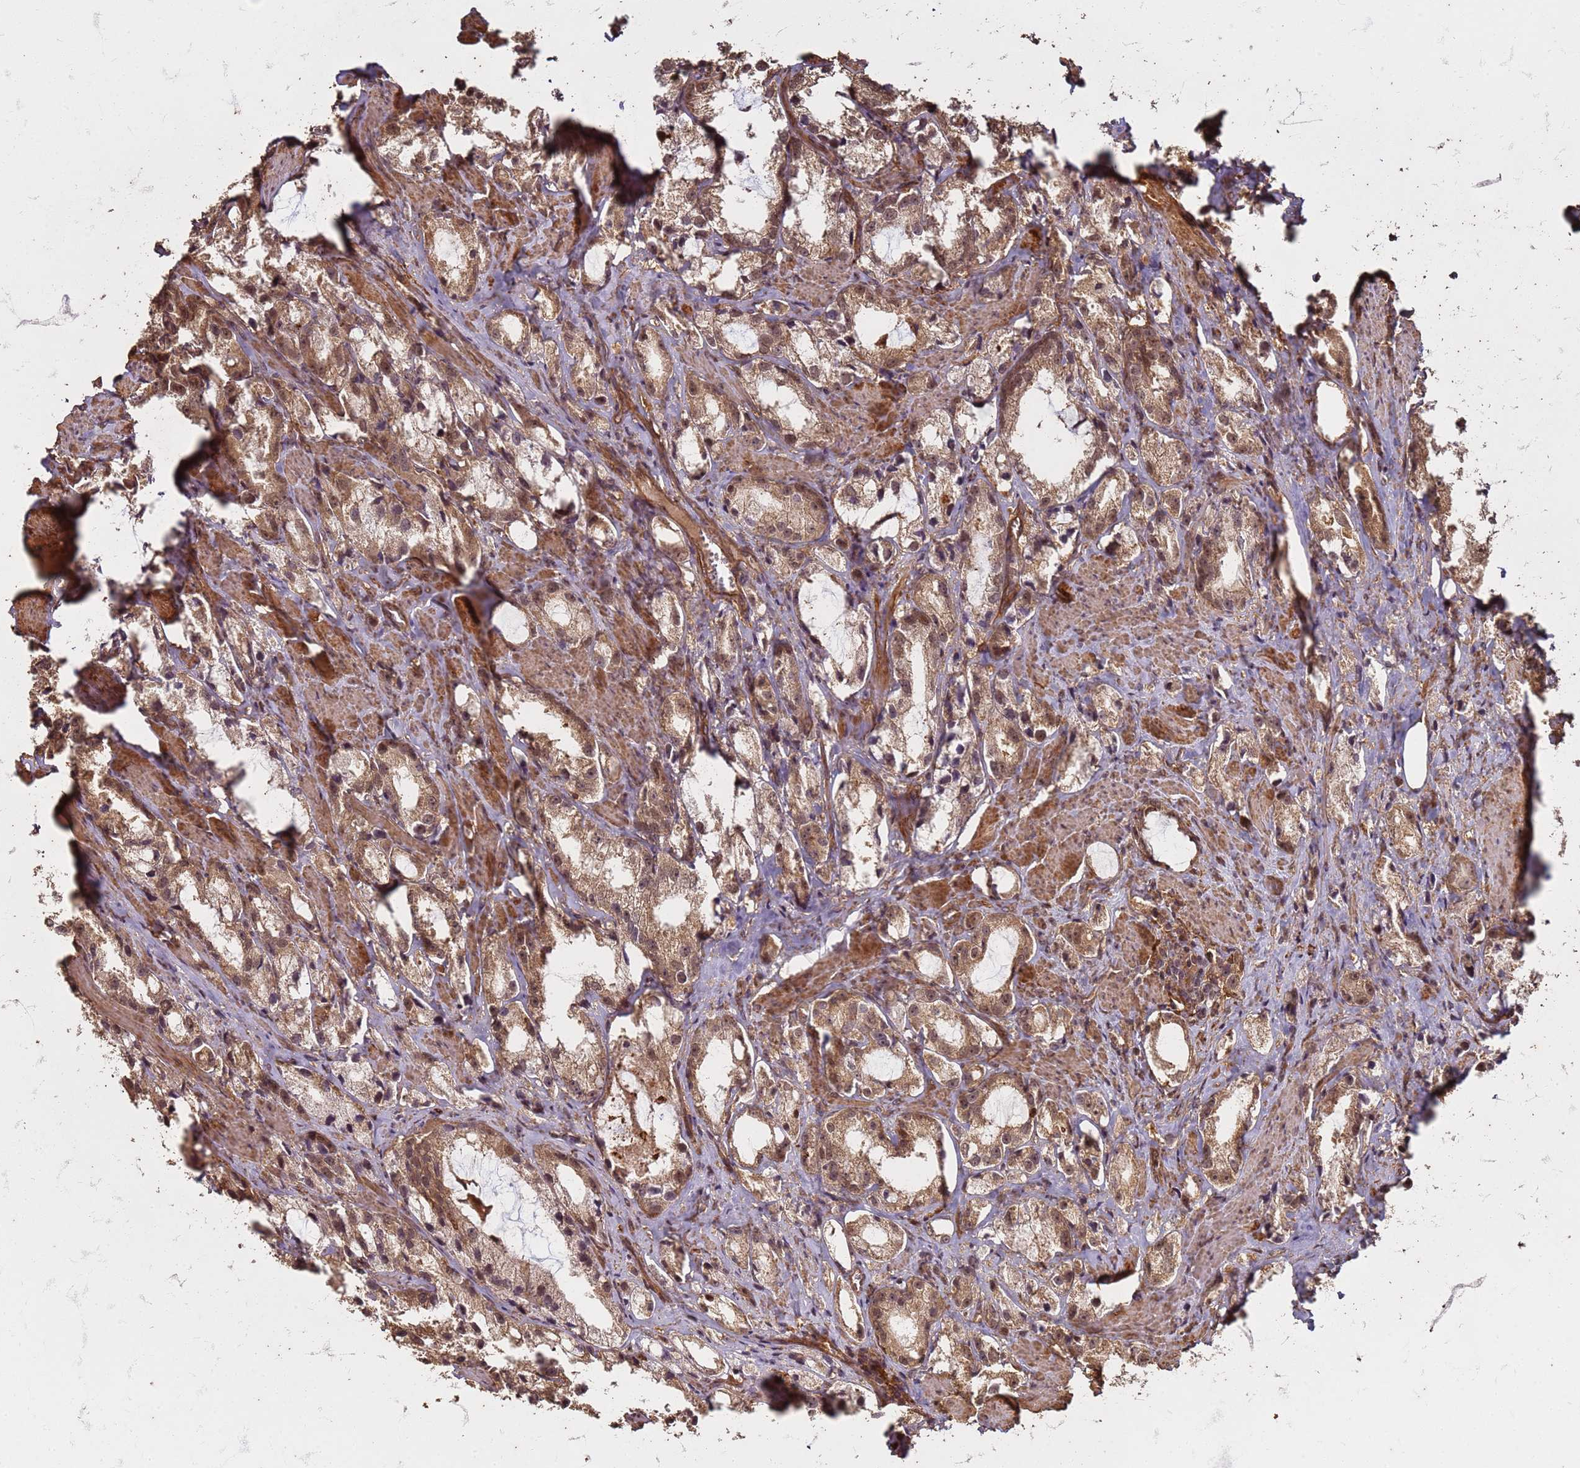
{"staining": {"intensity": "moderate", "quantity": ">75%", "location": "cytoplasmic/membranous,nuclear"}, "tissue": "prostate cancer", "cell_type": "Tumor cells", "image_type": "cancer", "snomed": [{"axis": "morphology", "description": "Adenocarcinoma, High grade"}, {"axis": "topography", "description": "Prostate"}], "caption": "Prostate cancer stained for a protein demonstrates moderate cytoplasmic/membranous and nuclear positivity in tumor cells. The protein is stained brown, and the nuclei are stained in blue (DAB IHC with brightfield microscopy, high magnification).", "gene": "KIF26A", "patient": {"sex": "male", "age": 66}}